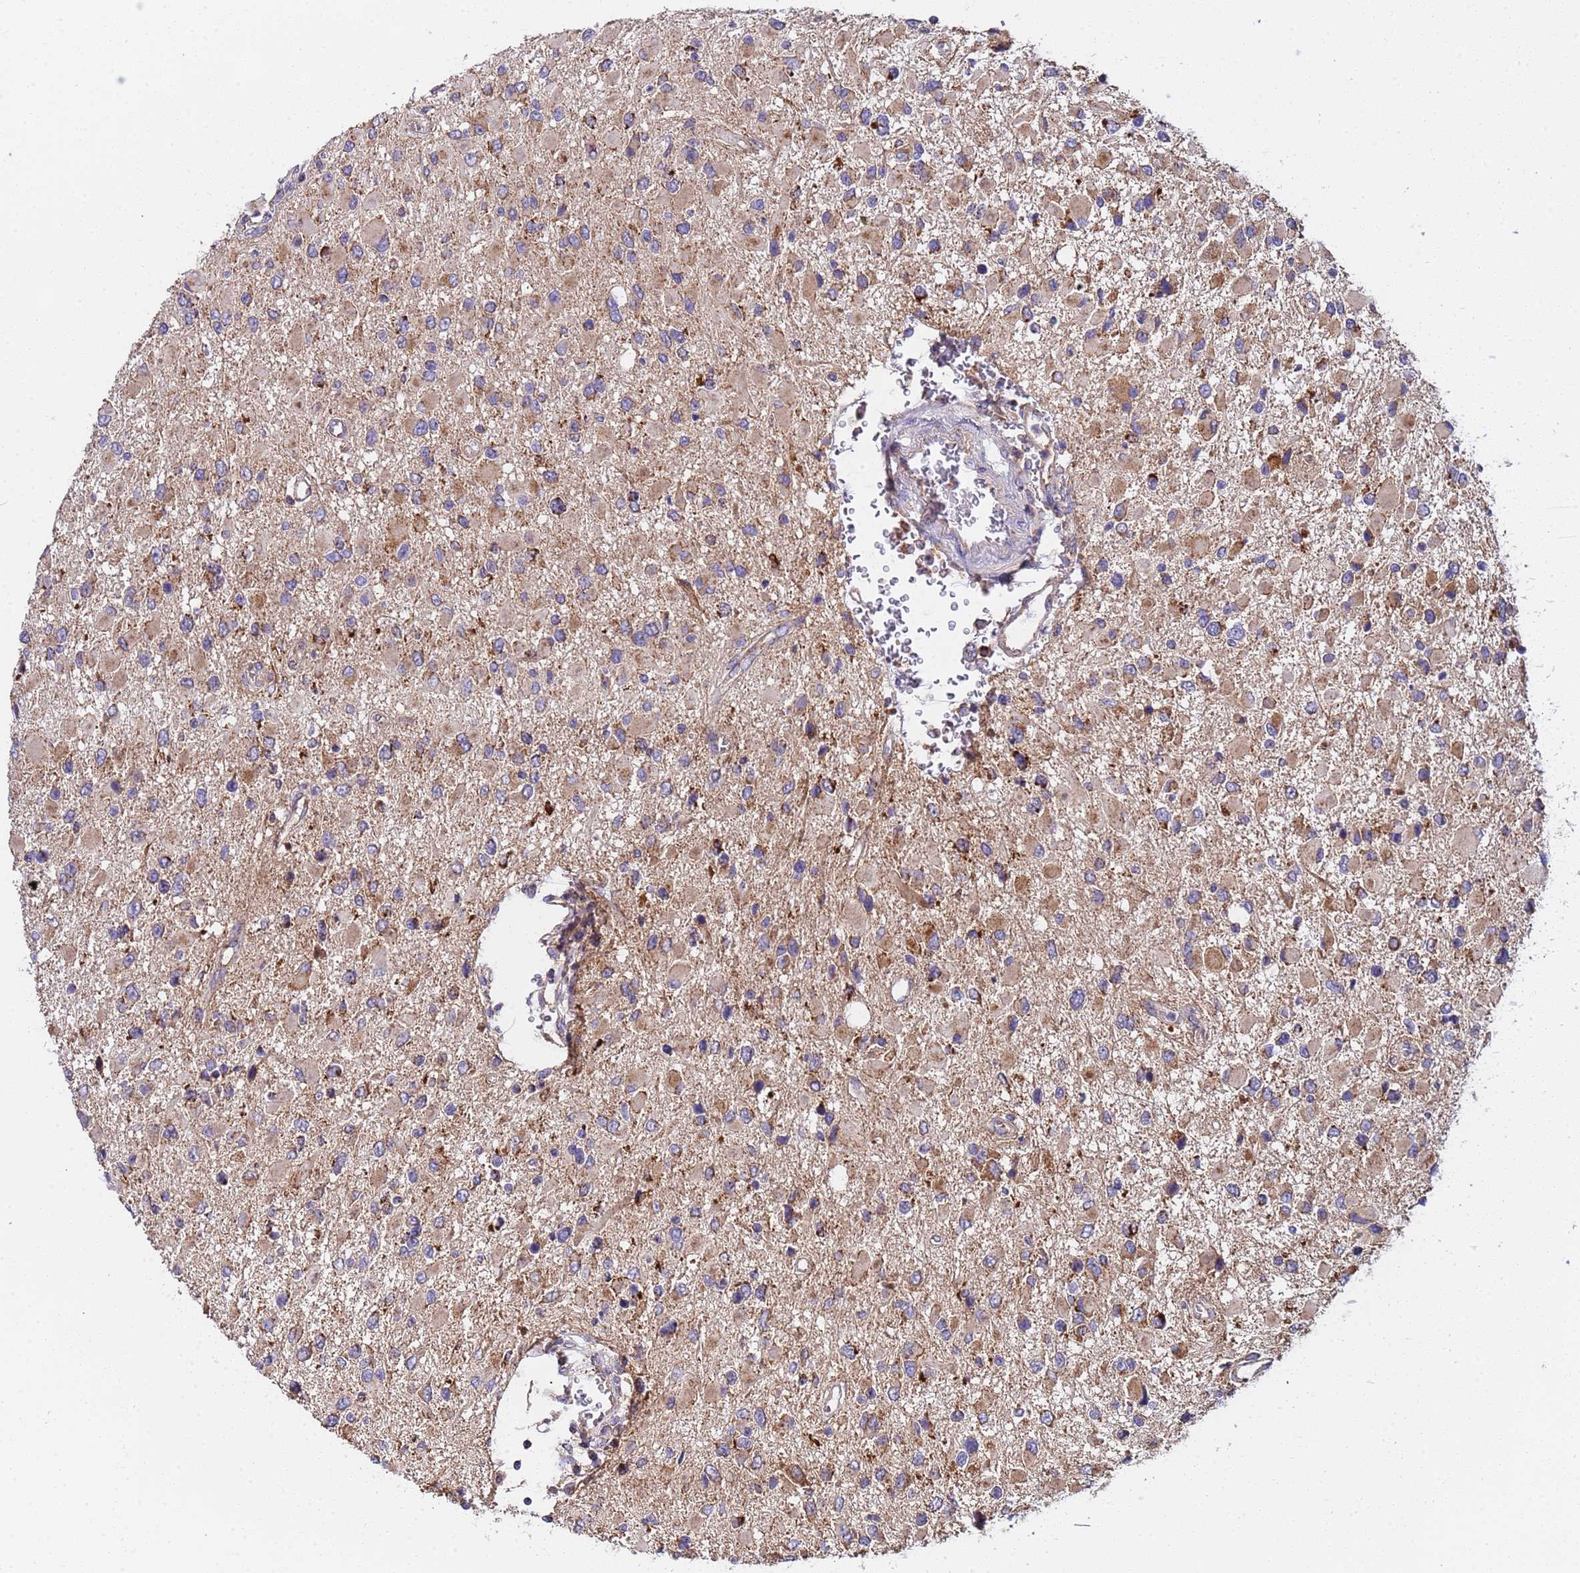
{"staining": {"intensity": "moderate", "quantity": "25%-75%", "location": "cytoplasmic/membranous"}, "tissue": "glioma", "cell_type": "Tumor cells", "image_type": "cancer", "snomed": [{"axis": "morphology", "description": "Glioma, malignant, High grade"}, {"axis": "topography", "description": "Brain"}], "caption": "Protein expression analysis of malignant glioma (high-grade) displays moderate cytoplasmic/membranous positivity in about 25%-75% of tumor cells.", "gene": "TMEM126A", "patient": {"sex": "male", "age": 53}}